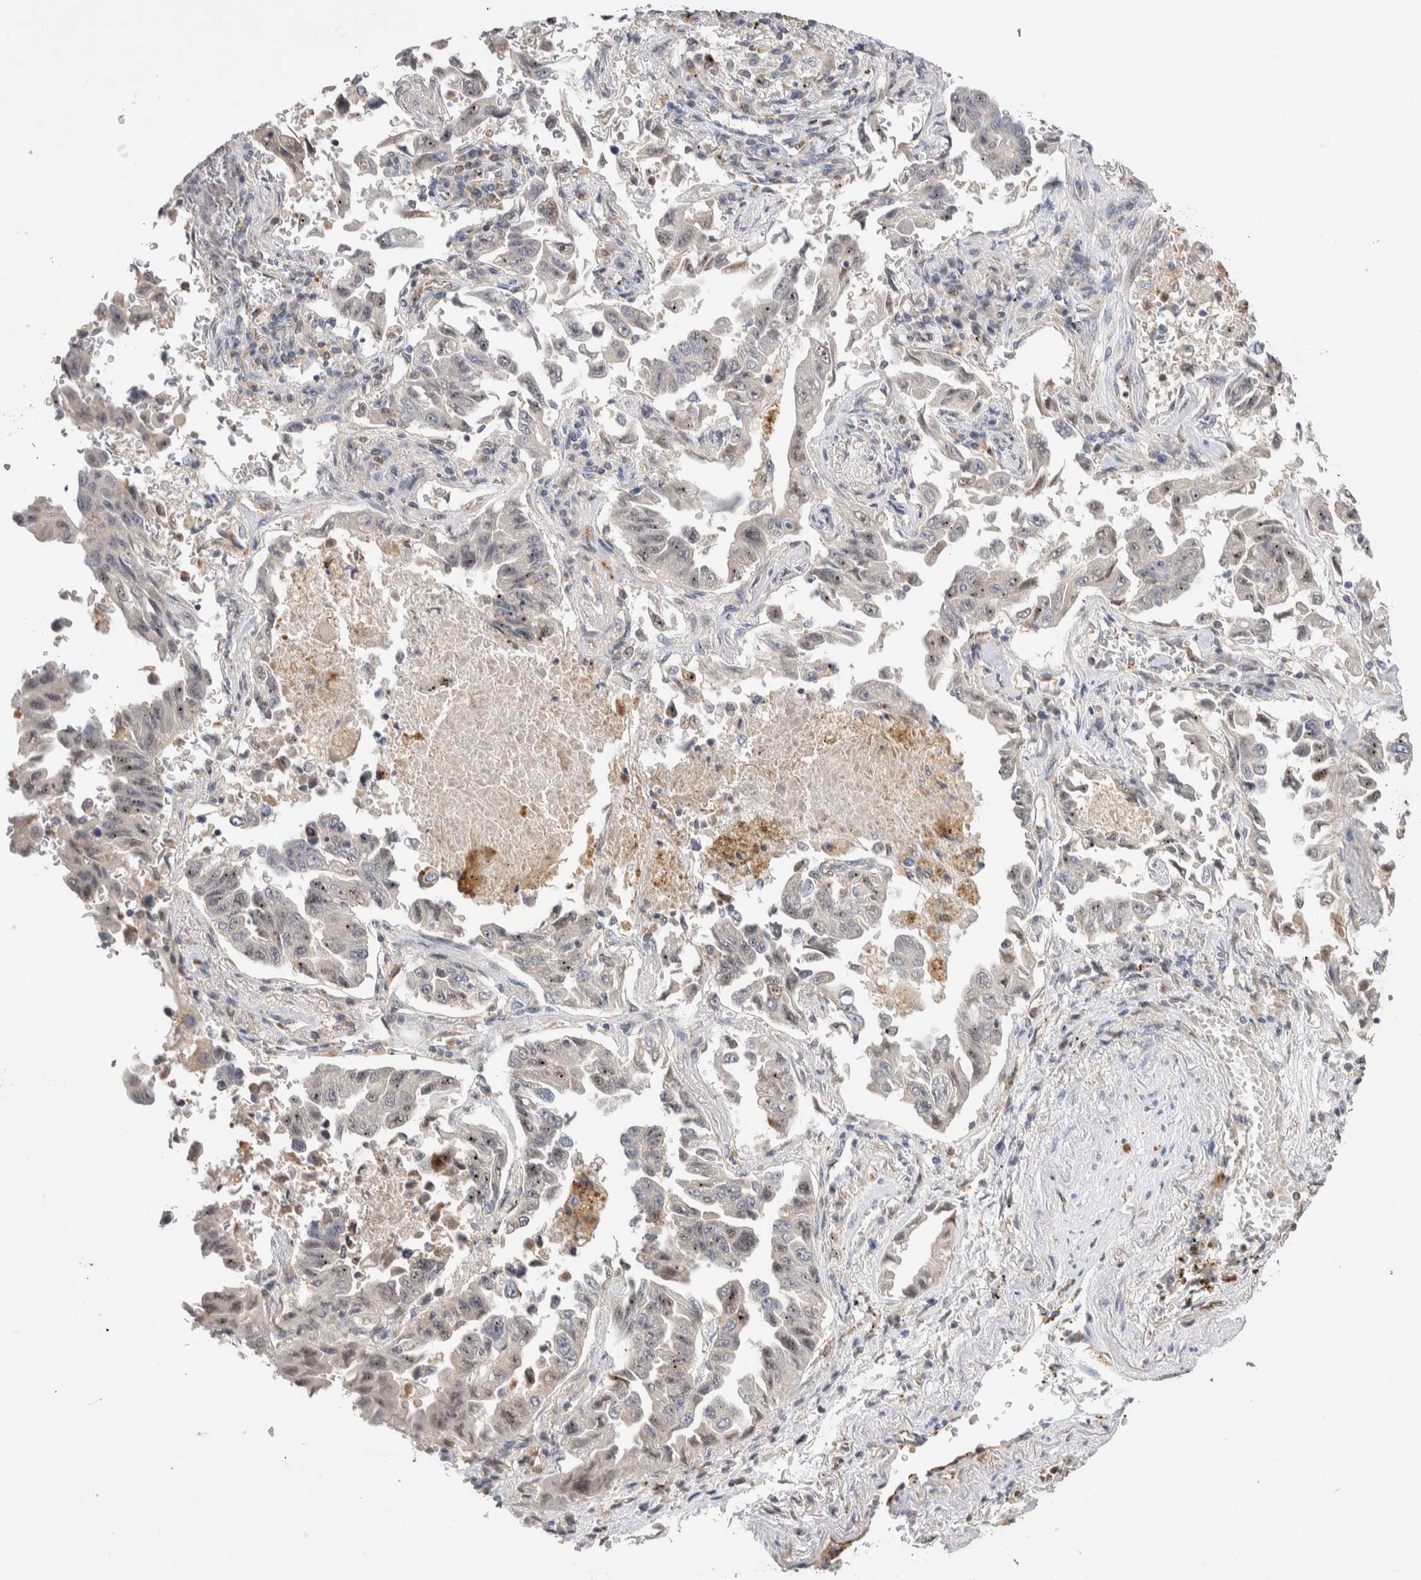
{"staining": {"intensity": "negative", "quantity": "none", "location": "none"}, "tissue": "lung cancer", "cell_type": "Tumor cells", "image_type": "cancer", "snomed": [{"axis": "morphology", "description": "Adenocarcinoma, NOS"}, {"axis": "topography", "description": "Lung"}], "caption": "Histopathology image shows no significant protein staining in tumor cells of adenocarcinoma (lung).", "gene": "NSMAF", "patient": {"sex": "female", "age": 51}}